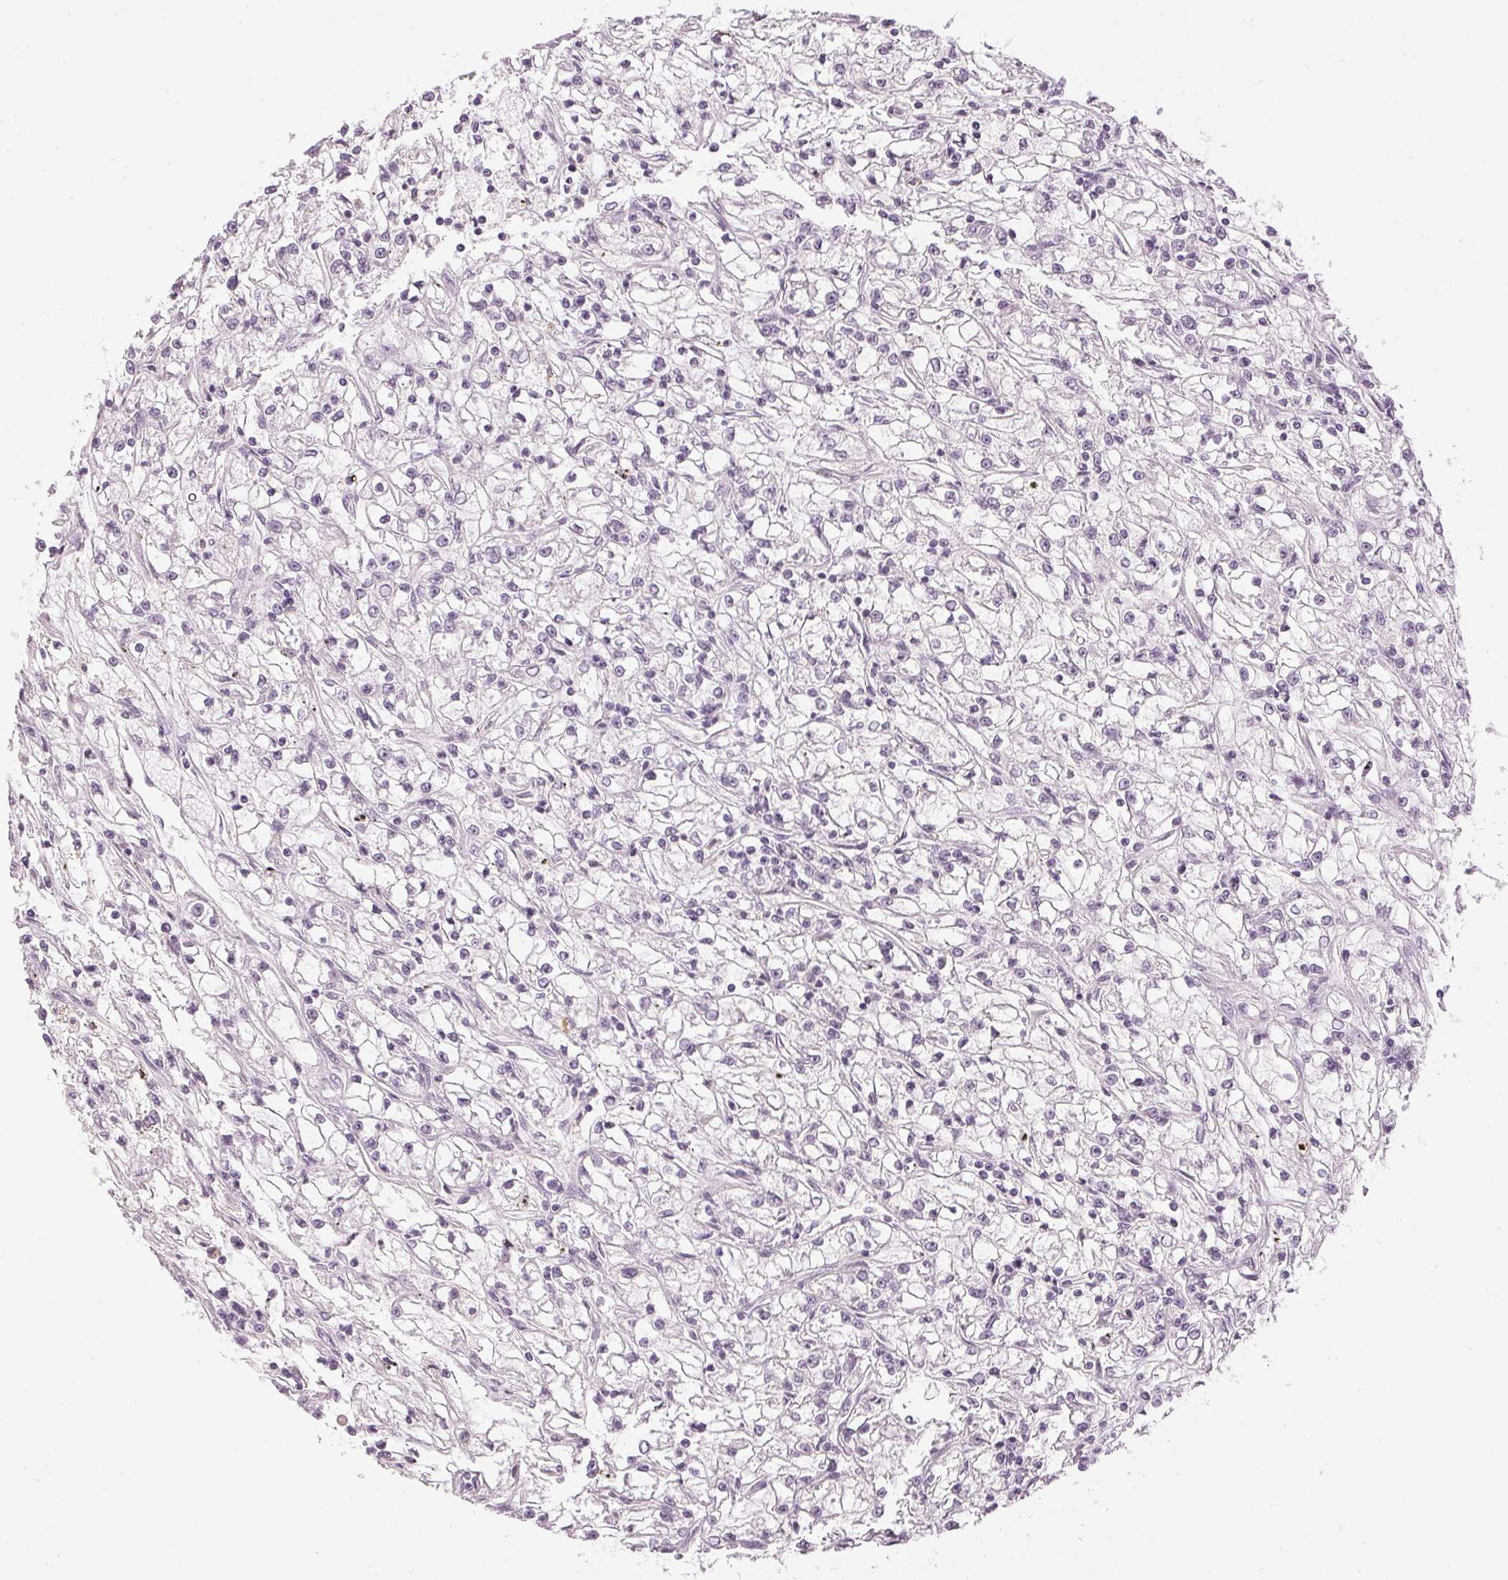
{"staining": {"intensity": "negative", "quantity": "none", "location": "none"}, "tissue": "renal cancer", "cell_type": "Tumor cells", "image_type": "cancer", "snomed": [{"axis": "morphology", "description": "Adenocarcinoma, NOS"}, {"axis": "topography", "description": "Kidney"}], "caption": "Immunohistochemistry (IHC) histopathology image of neoplastic tissue: human renal cancer stained with DAB (3,3'-diaminobenzidine) displays no significant protein staining in tumor cells. (DAB immunohistochemistry (IHC), high magnification).", "gene": "APLP1", "patient": {"sex": "female", "age": 59}}